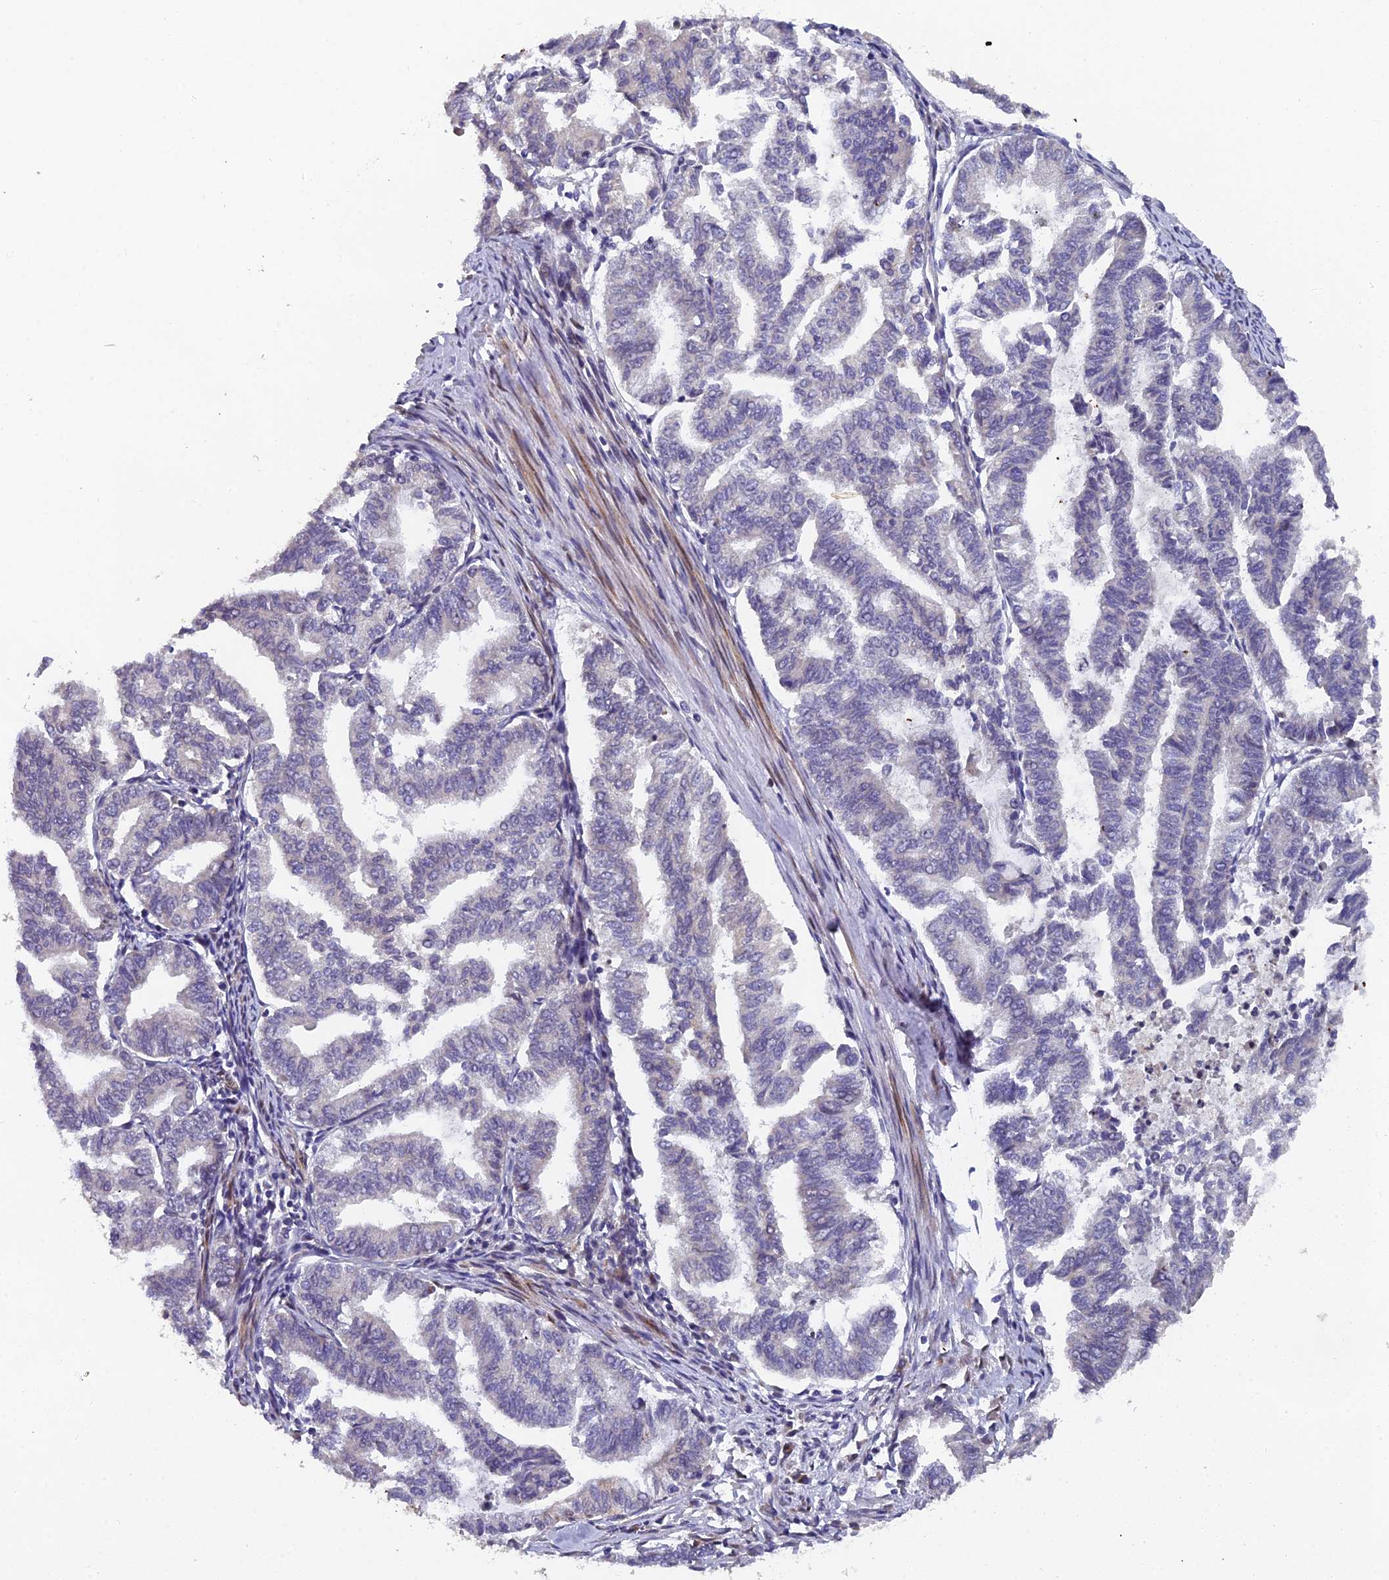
{"staining": {"intensity": "negative", "quantity": "none", "location": "none"}, "tissue": "endometrial cancer", "cell_type": "Tumor cells", "image_type": "cancer", "snomed": [{"axis": "morphology", "description": "Adenocarcinoma, NOS"}, {"axis": "topography", "description": "Endometrium"}], "caption": "Immunohistochemistry (IHC) of endometrial adenocarcinoma demonstrates no staining in tumor cells.", "gene": "RAB28", "patient": {"sex": "female", "age": 79}}